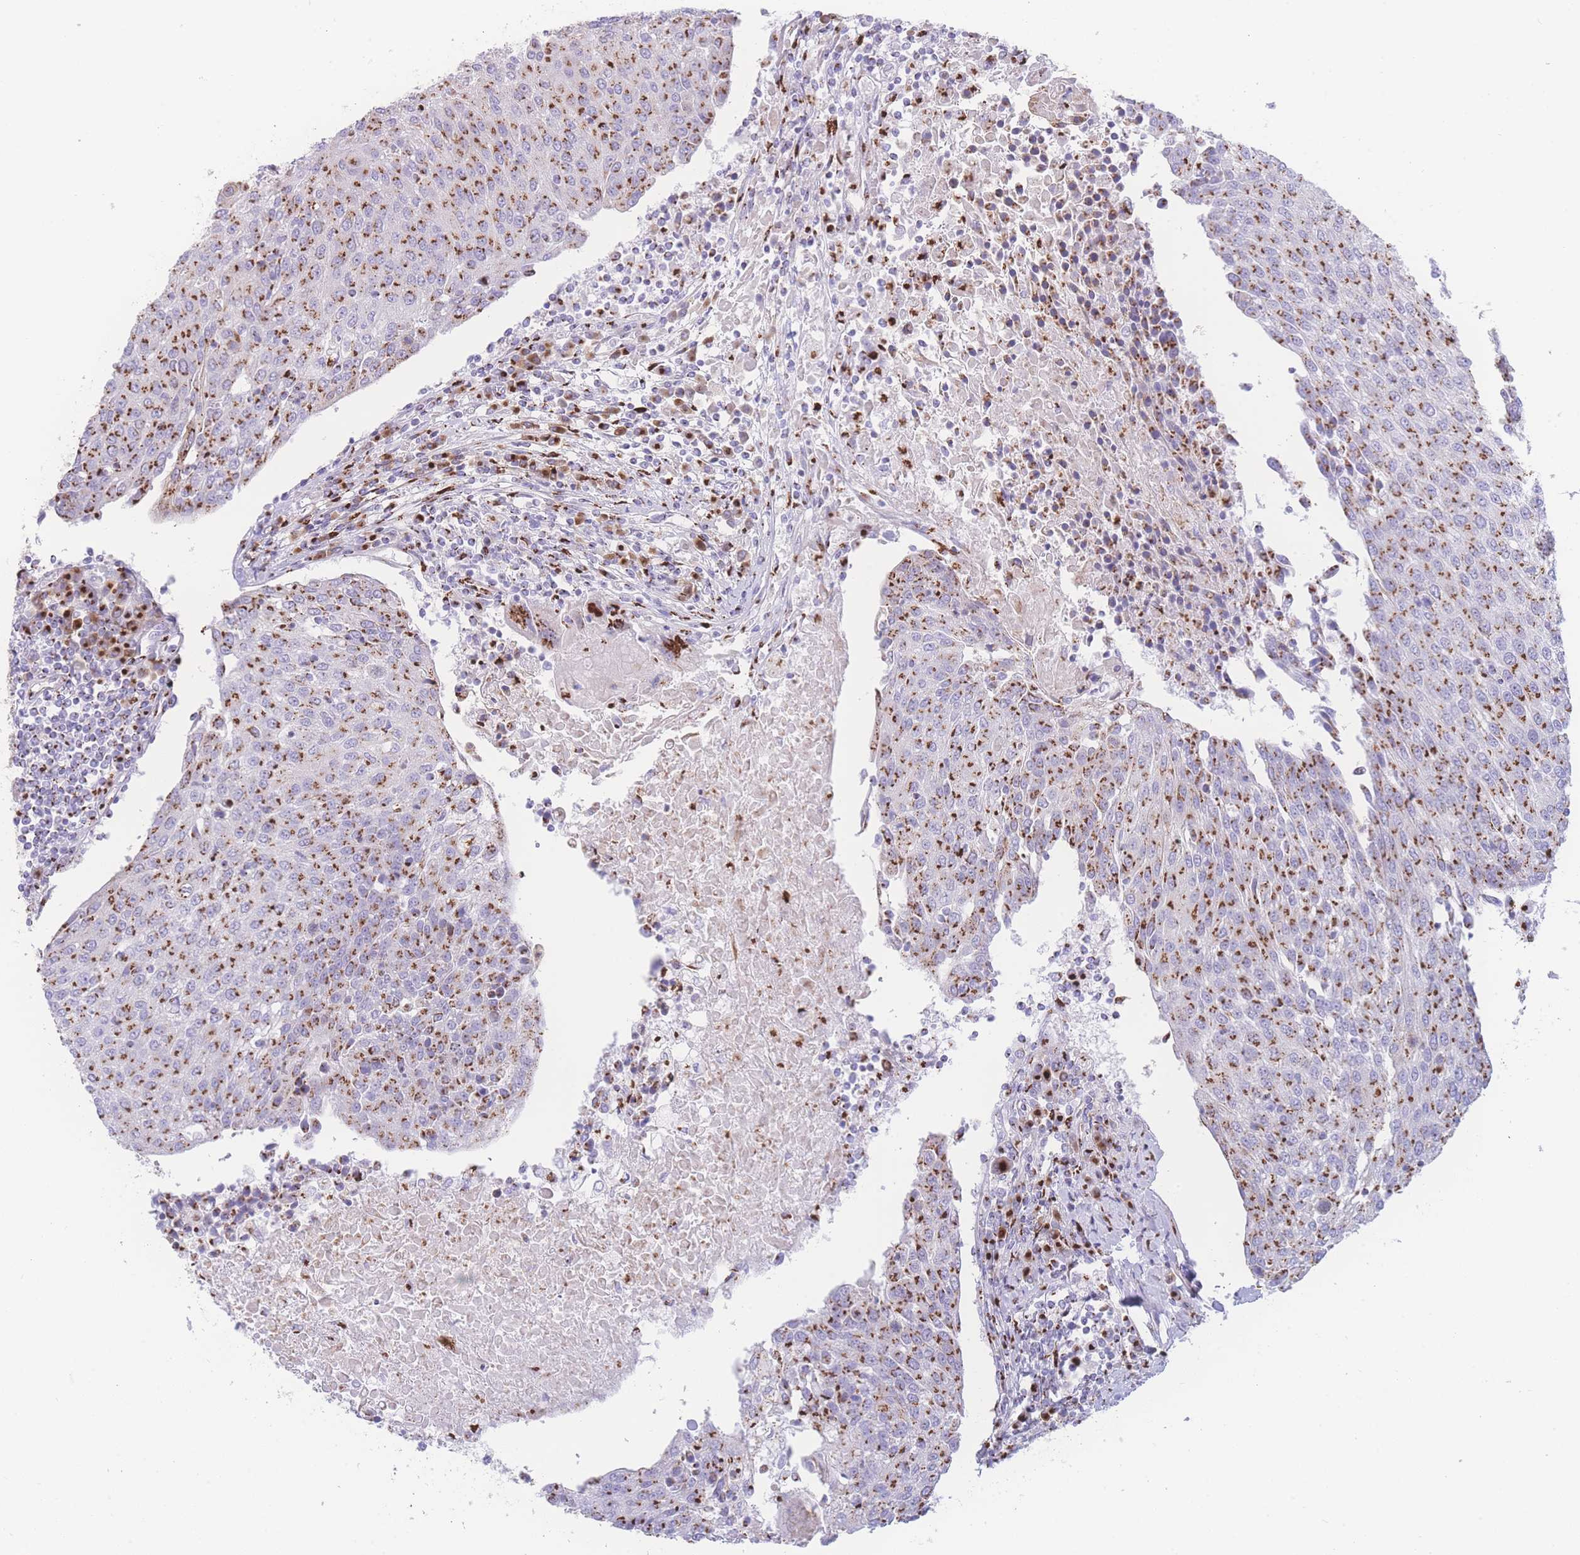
{"staining": {"intensity": "moderate", "quantity": ">75%", "location": "cytoplasmic/membranous"}, "tissue": "urothelial cancer", "cell_type": "Tumor cells", "image_type": "cancer", "snomed": [{"axis": "morphology", "description": "Urothelial carcinoma, High grade"}, {"axis": "topography", "description": "Urinary bladder"}], "caption": "Immunohistochemistry histopathology image of urothelial cancer stained for a protein (brown), which shows medium levels of moderate cytoplasmic/membranous staining in about >75% of tumor cells.", "gene": "GOLM2", "patient": {"sex": "female", "age": 85}}